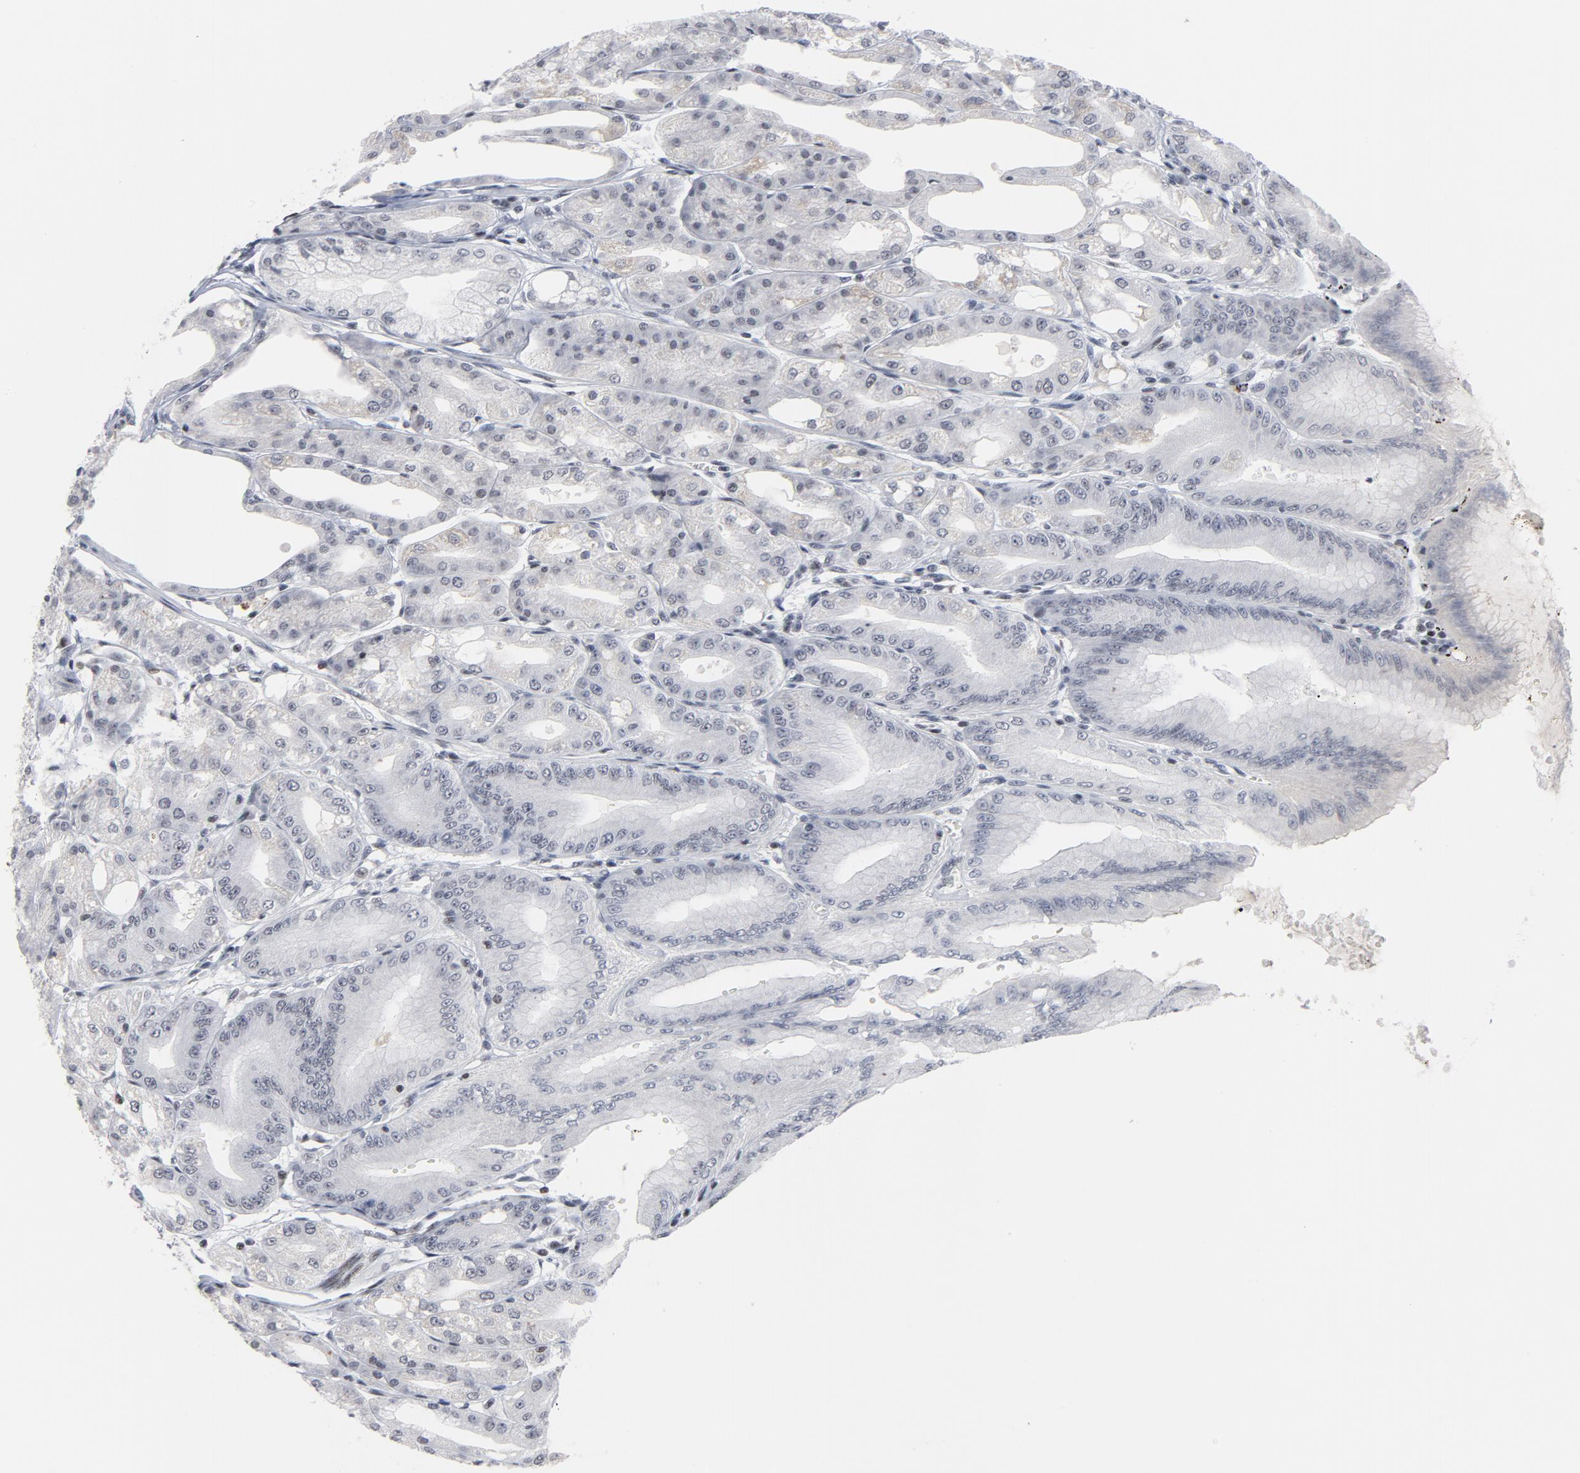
{"staining": {"intensity": "weak", "quantity": "<25%", "location": "cytoplasmic/membranous,nuclear"}, "tissue": "stomach", "cell_type": "Glandular cells", "image_type": "normal", "snomed": [{"axis": "morphology", "description": "Normal tissue, NOS"}, {"axis": "topography", "description": "Stomach, lower"}], "caption": "A high-resolution histopathology image shows immunohistochemistry staining of normal stomach, which shows no significant expression in glandular cells.", "gene": "GABPA", "patient": {"sex": "male", "age": 71}}